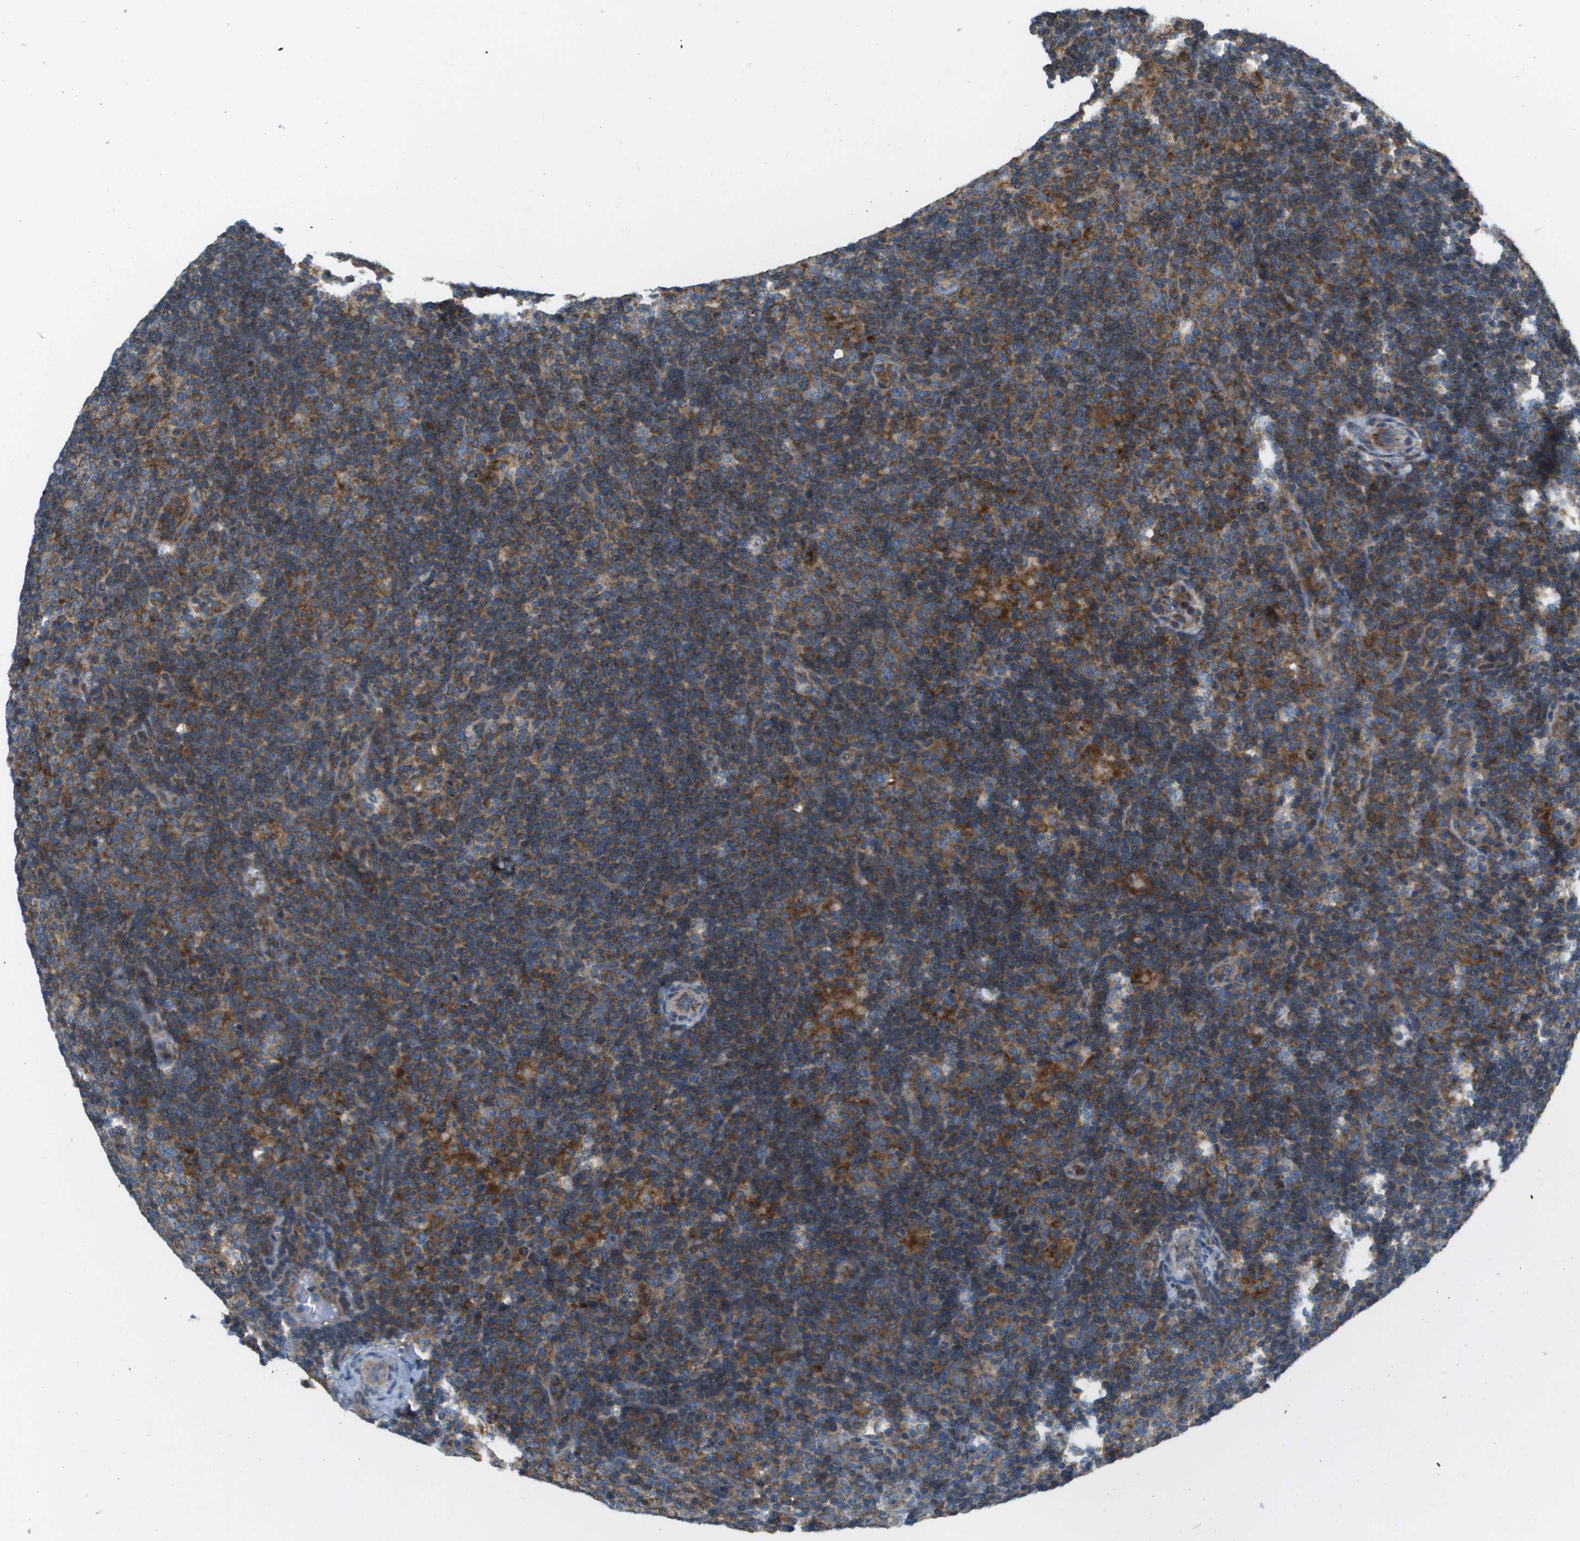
{"staining": {"intensity": "weak", "quantity": "<25%", "location": "cytoplasmic/membranous"}, "tissue": "lymphoma", "cell_type": "Tumor cells", "image_type": "cancer", "snomed": [{"axis": "morphology", "description": "Hodgkin's disease, NOS"}, {"axis": "topography", "description": "Lymph node"}], "caption": "Tumor cells show no significant protein staining in Hodgkin's disease.", "gene": "TAOK3", "patient": {"sex": "female", "age": 57}}